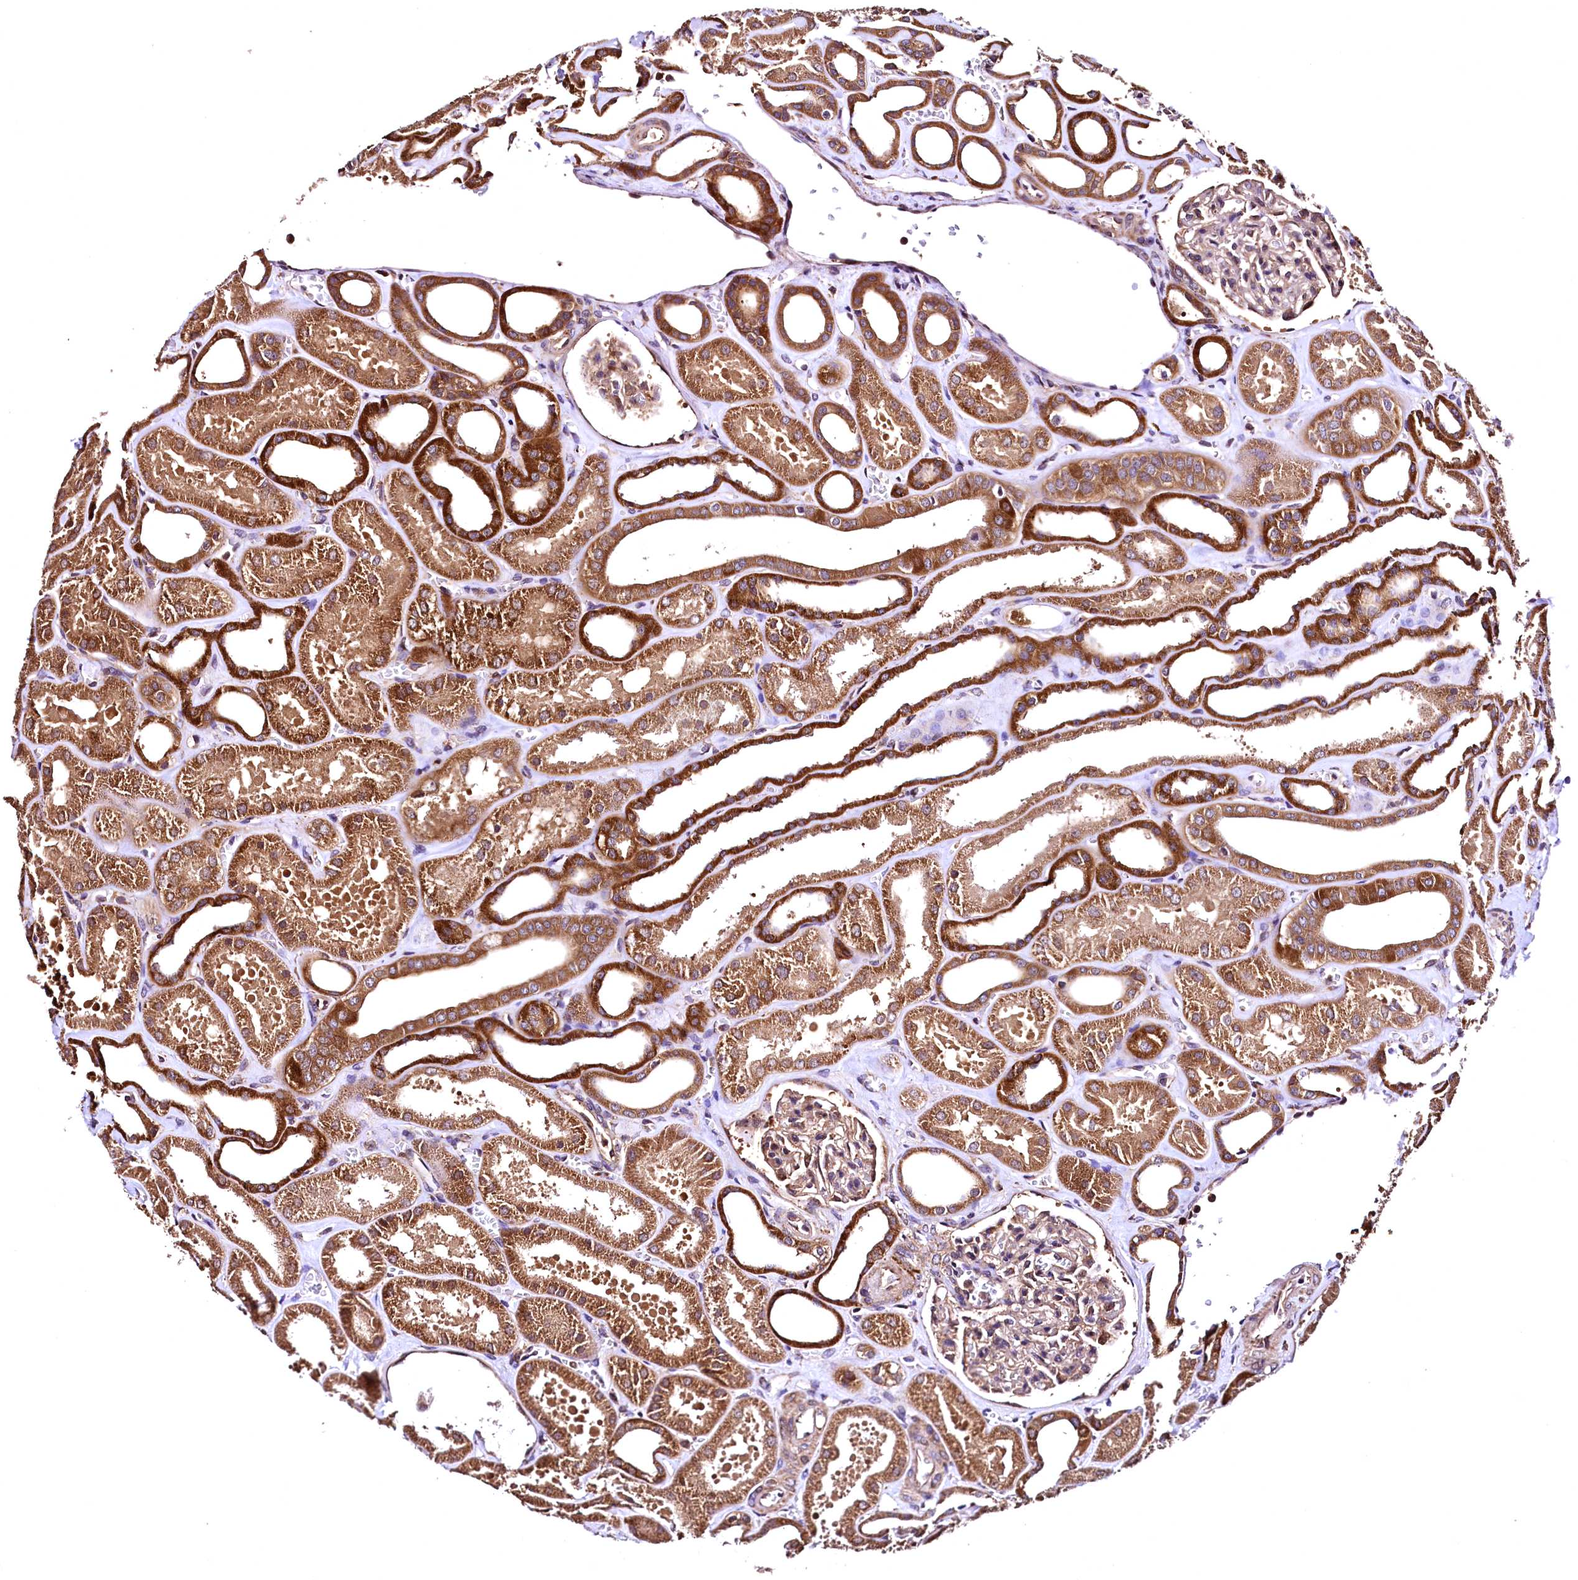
{"staining": {"intensity": "moderate", "quantity": ">75%", "location": "cytoplasmic/membranous"}, "tissue": "kidney", "cell_type": "Cells in glomeruli", "image_type": "normal", "snomed": [{"axis": "morphology", "description": "Normal tissue, NOS"}, {"axis": "morphology", "description": "Adenocarcinoma, NOS"}, {"axis": "topography", "description": "Kidney"}], "caption": "DAB immunohistochemical staining of benign human kidney displays moderate cytoplasmic/membranous protein expression in approximately >75% of cells in glomeruli.", "gene": "LRSAM1", "patient": {"sex": "female", "age": 68}}